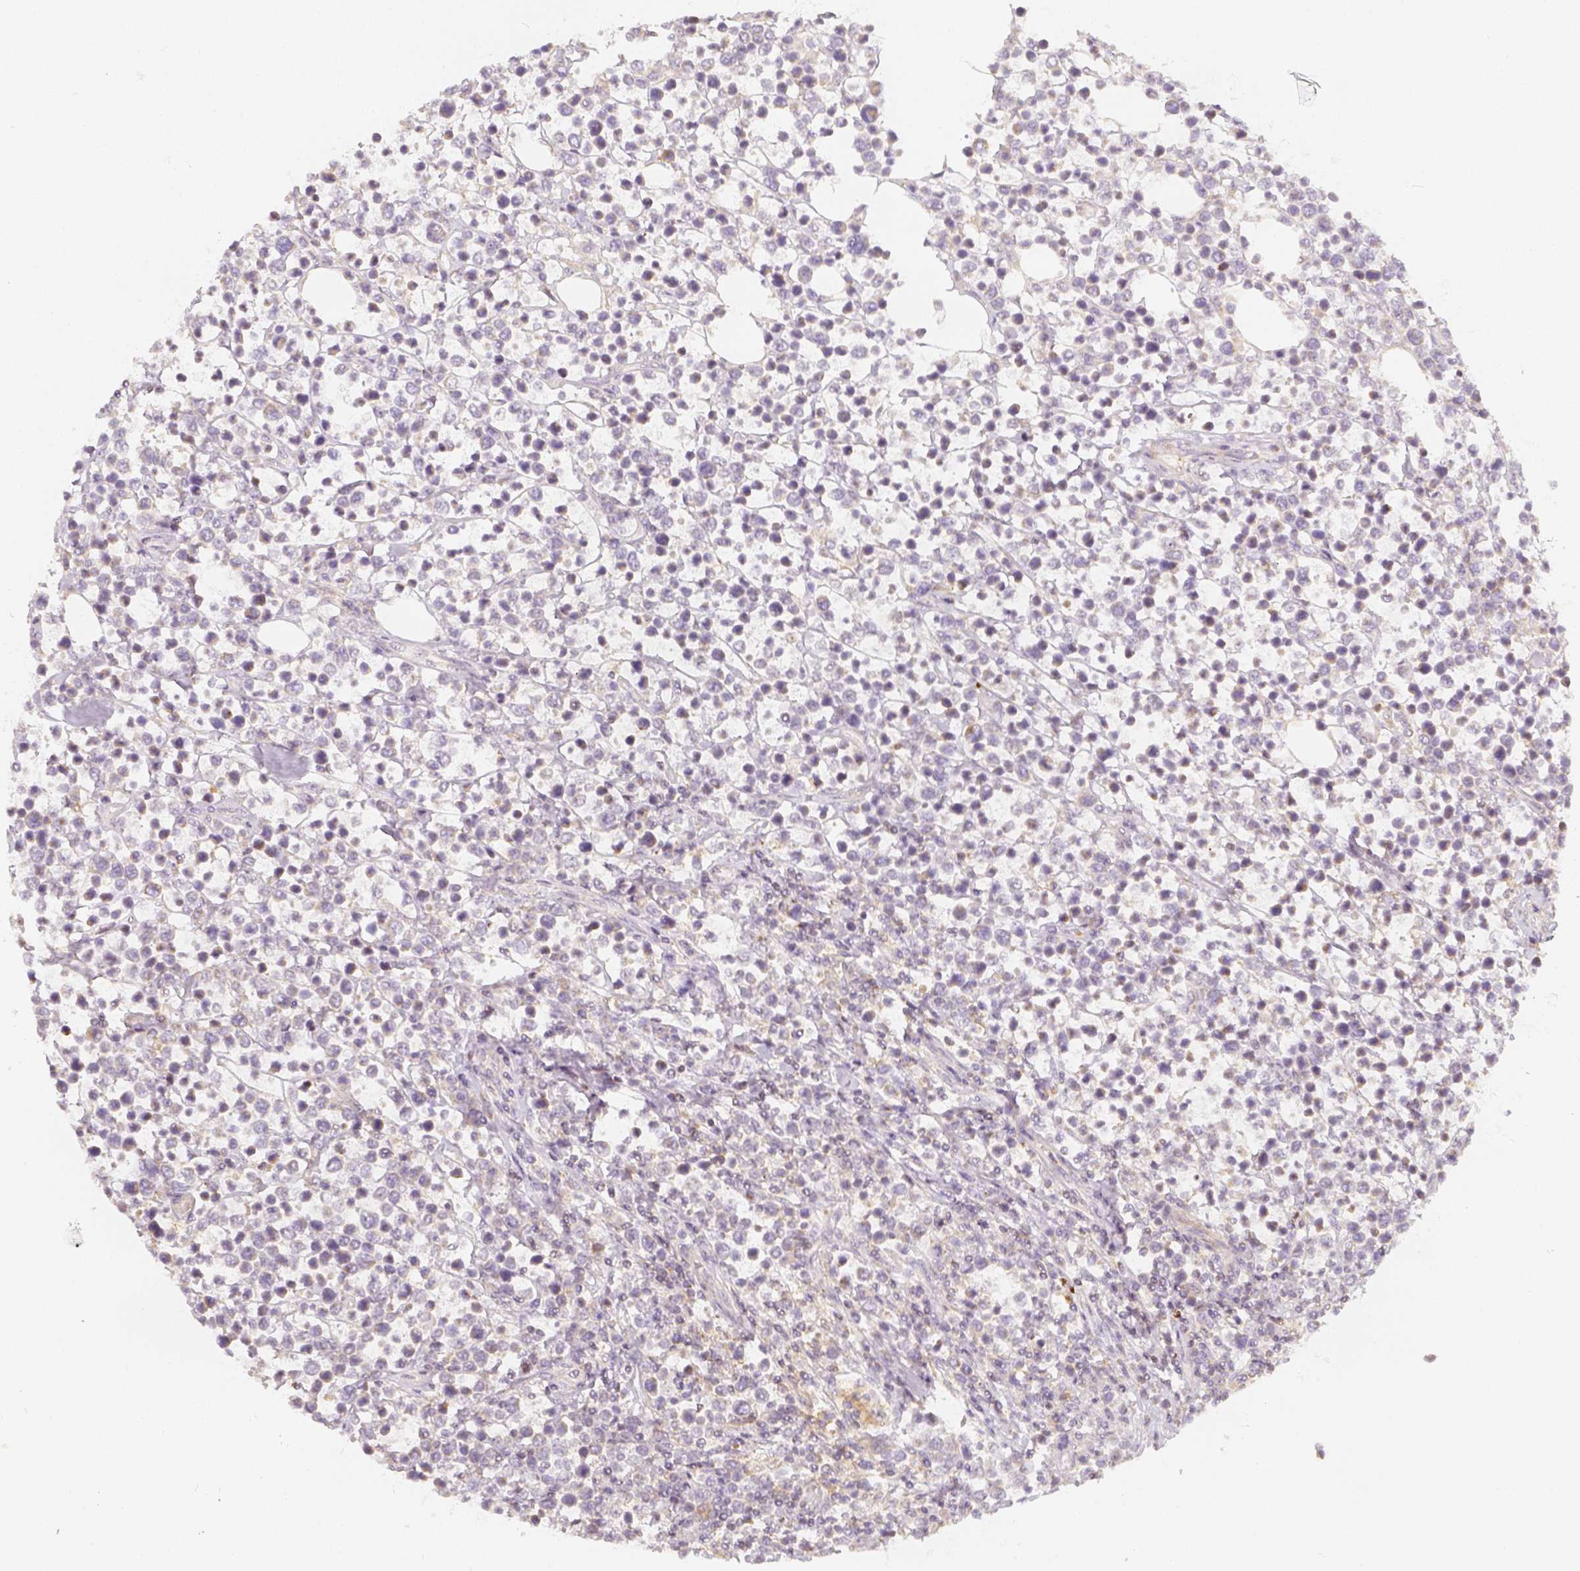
{"staining": {"intensity": "negative", "quantity": "none", "location": "none"}, "tissue": "lymphoma", "cell_type": "Tumor cells", "image_type": "cancer", "snomed": [{"axis": "morphology", "description": "Malignant lymphoma, non-Hodgkin's type, High grade"}, {"axis": "topography", "description": "Soft tissue"}], "caption": "An image of human lymphoma is negative for staining in tumor cells.", "gene": "PTPRJ", "patient": {"sex": "female", "age": 56}}